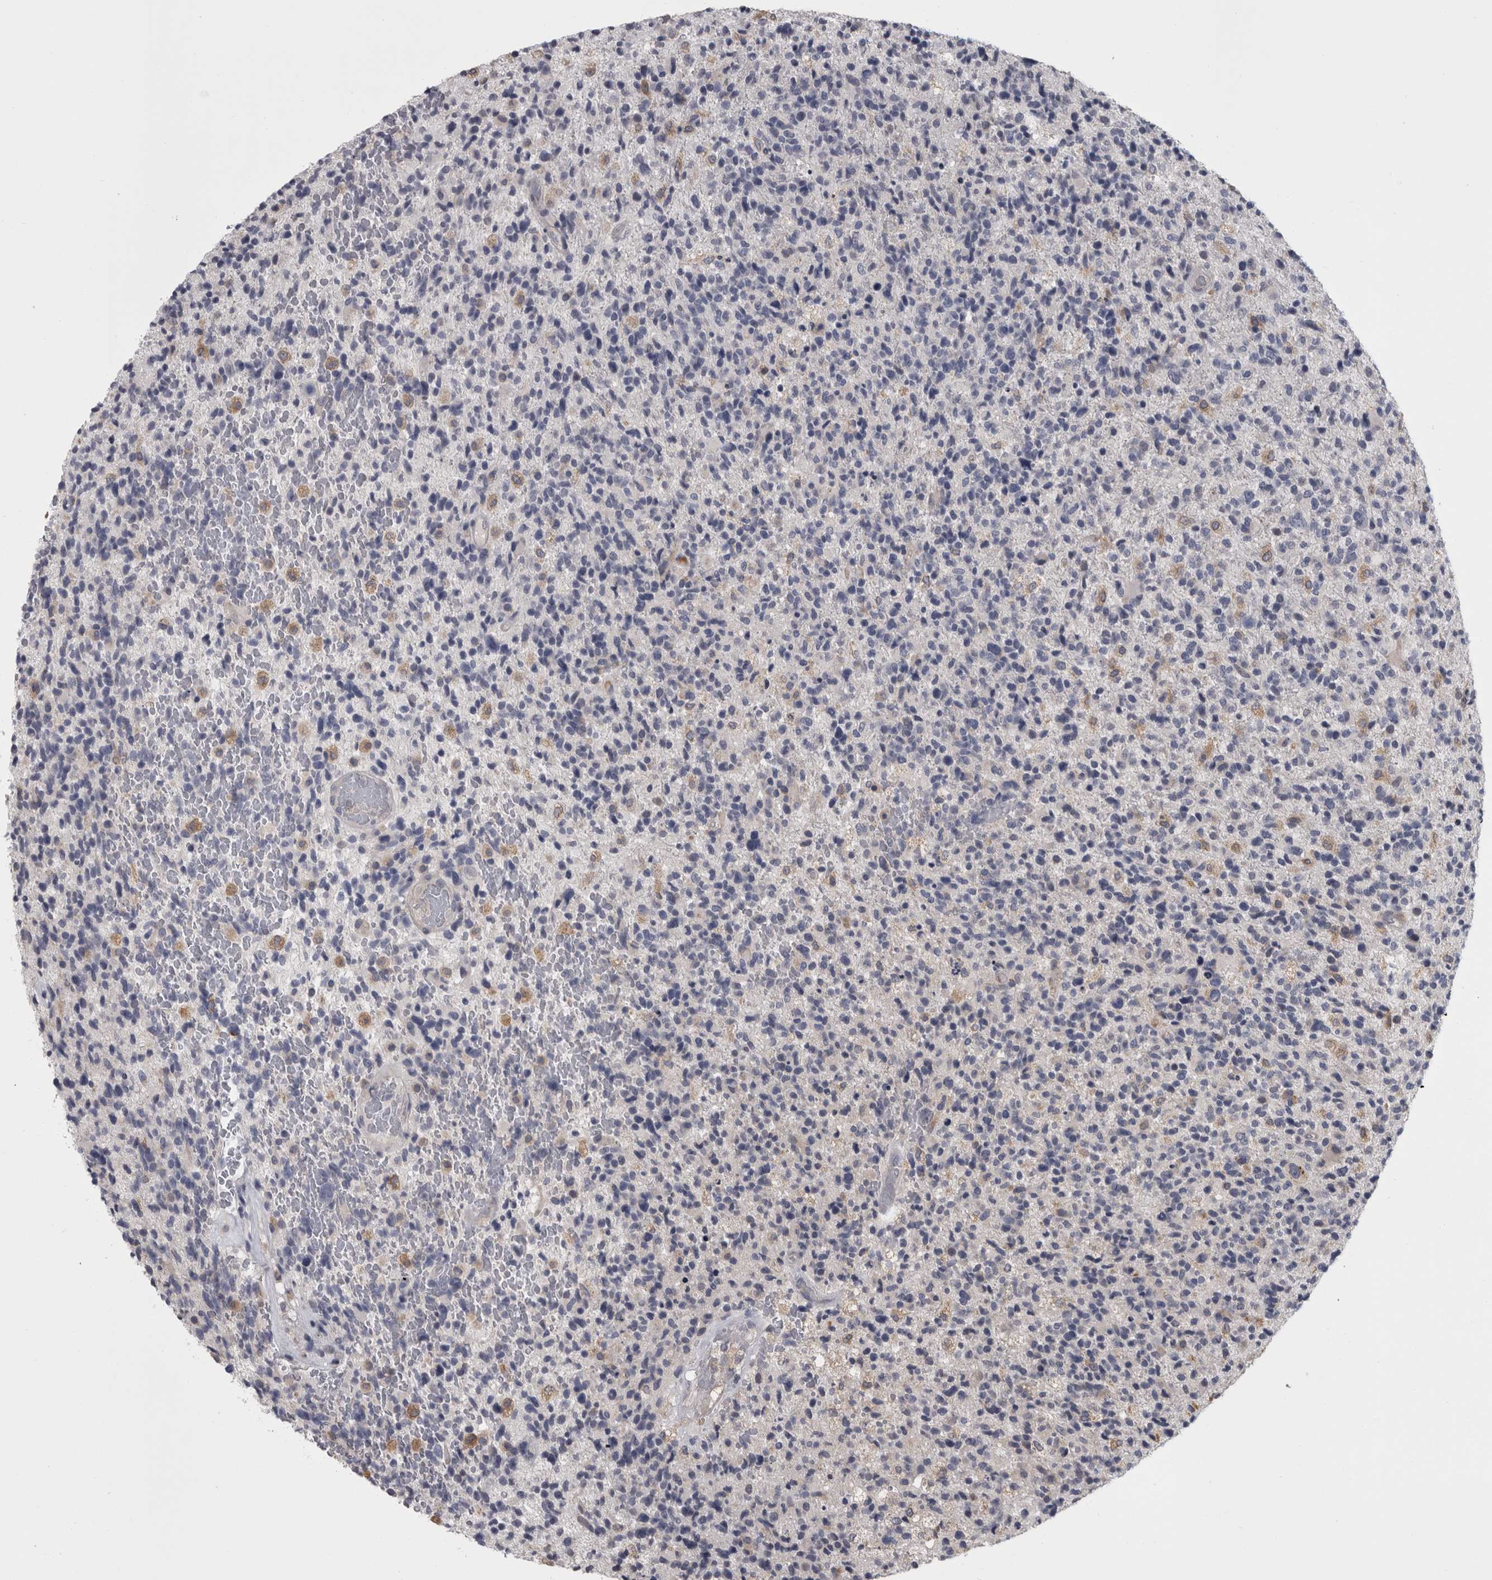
{"staining": {"intensity": "negative", "quantity": "none", "location": "none"}, "tissue": "glioma", "cell_type": "Tumor cells", "image_type": "cancer", "snomed": [{"axis": "morphology", "description": "Glioma, malignant, High grade"}, {"axis": "topography", "description": "Brain"}], "caption": "Protein analysis of glioma demonstrates no significant staining in tumor cells. (Brightfield microscopy of DAB IHC at high magnification).", "gene": "APRT", "patient": {"sex": "male", "age": 72}}